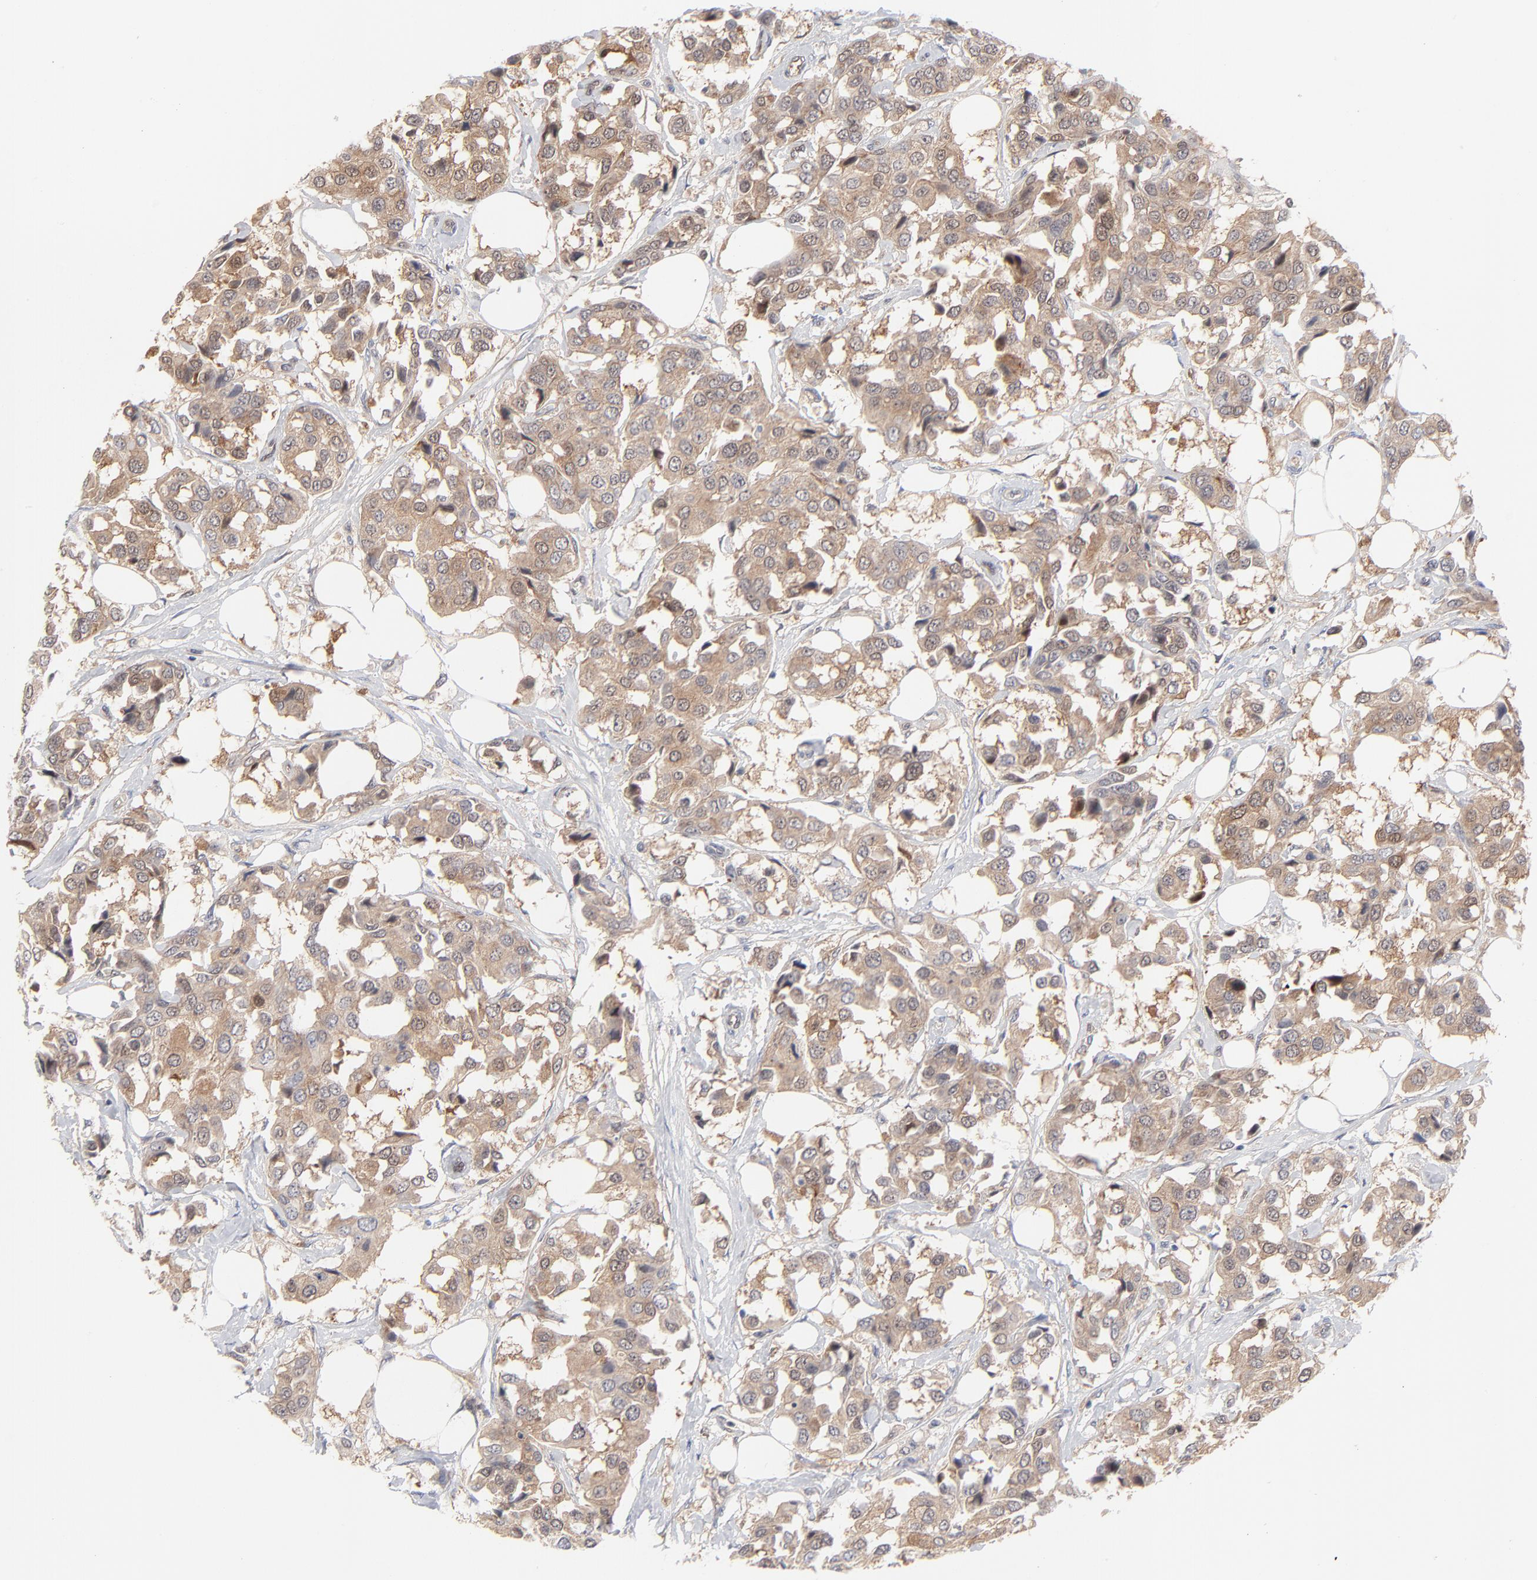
{"staining": {"intensity": "moderate", "quantity": ">75%", "location": "cytoplasmic/membranous"}, "tissue": "breast cancer", "cell_type": "Tumor cells", "image_type": "cancer", "snomed": [{"axis": "morphology", "description": "Duct carcinoma"}, {"axis": "topography", "description": "Breast"}], "caption": "A histopathology image of breast cancer stained for a protein reveals moderate cytoplasmic/membranous brown staining in tumor cells.", "gene": "ARRB1", "patient": {"sex": "female", "age": 80}}